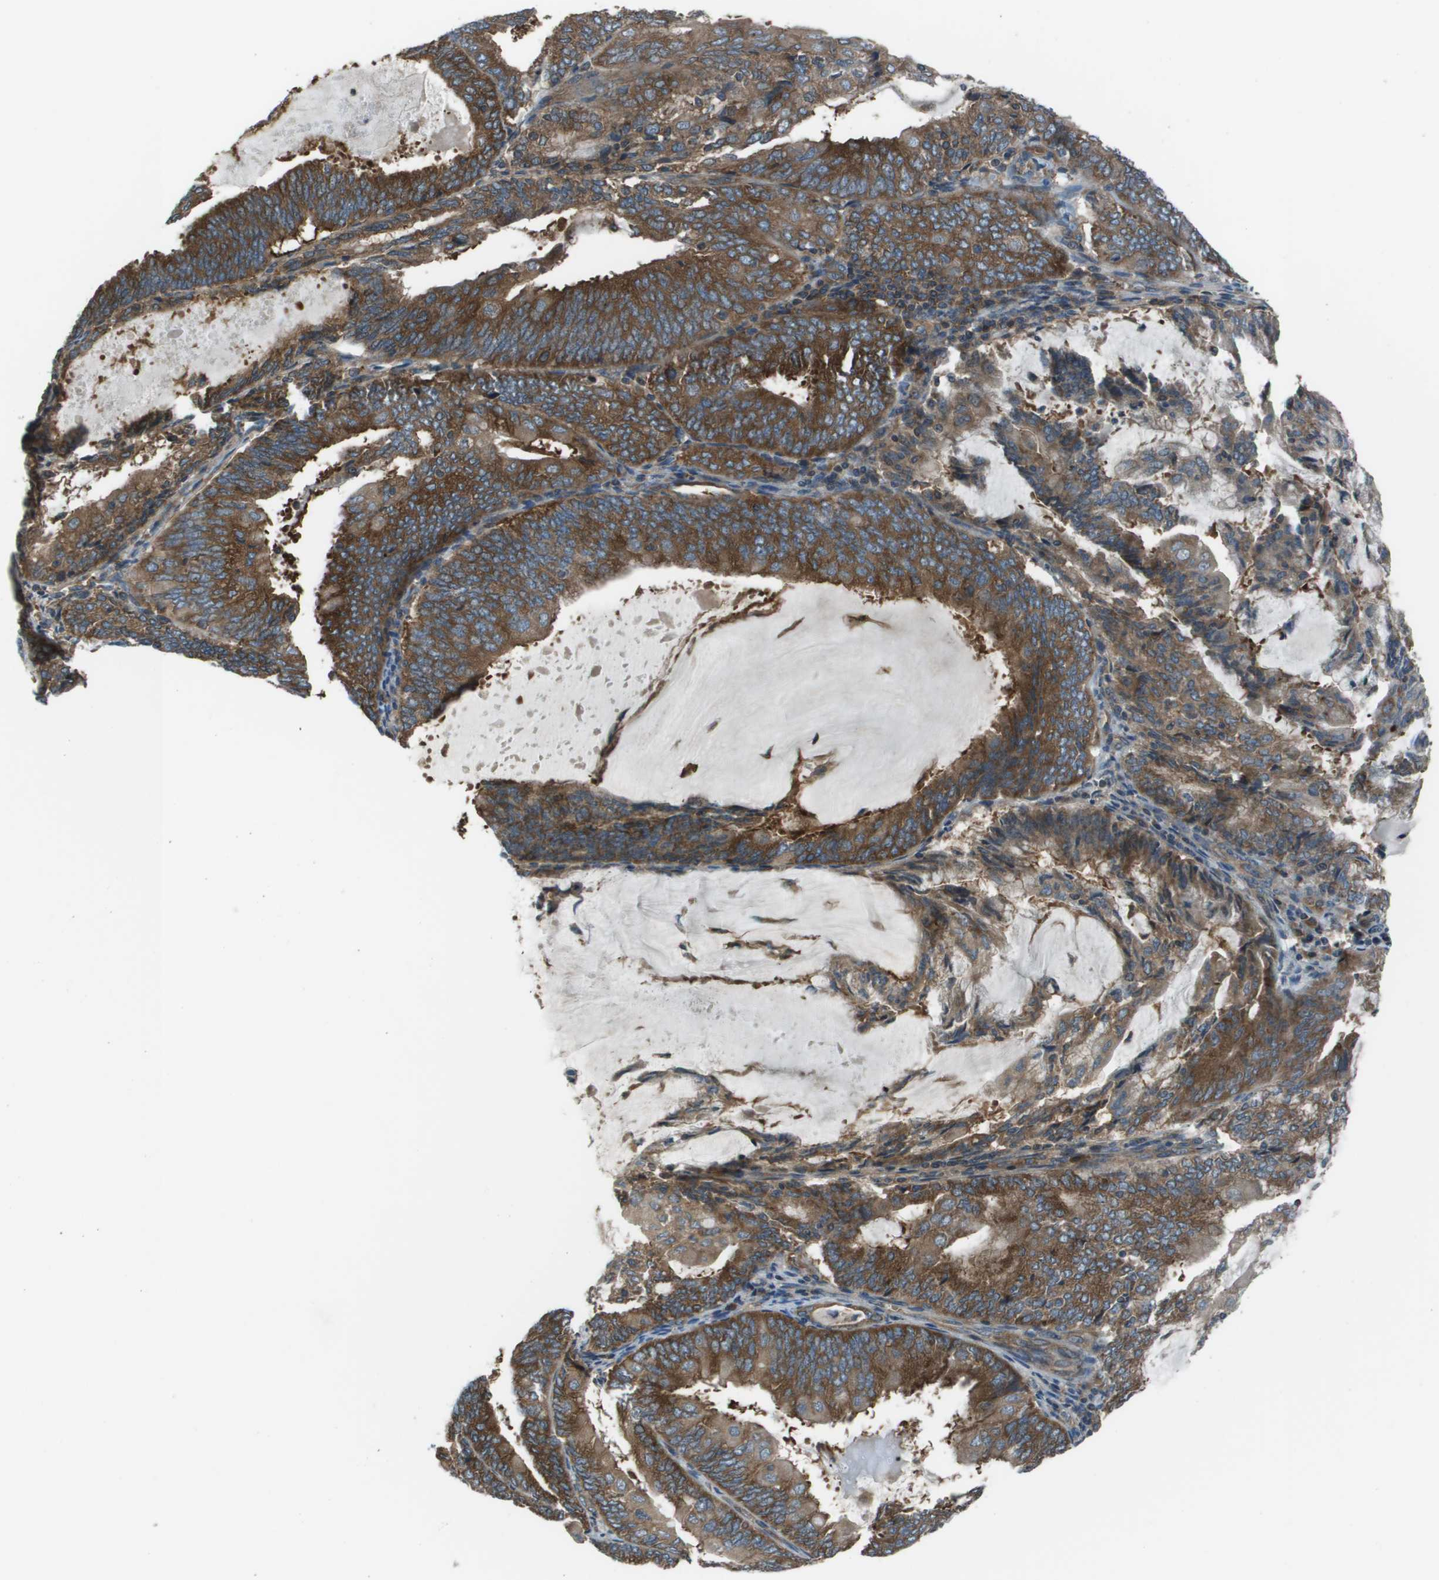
{"staining": {"intensity": "strong", "quantity": ">75%", "location": "cytoplasmic/membranous"}, "tissue": "endometrial cancer", "cell_type": "Tumor cells", "image_type": "cancer", "snomed": [{"axis": "morphology", "description": "Adenocarcinoma, NOS"}, {"axis": "topography", "description": "Endometrium"}], "caption": "Immunohistochemical staining of human endometrial cancer displays high levels of strong cytoplasmic/membranous protein positivity in approximately >75% of tumor cells.", "gene": "EIF3B", "patient": {"sex": "female", "age": 81}}